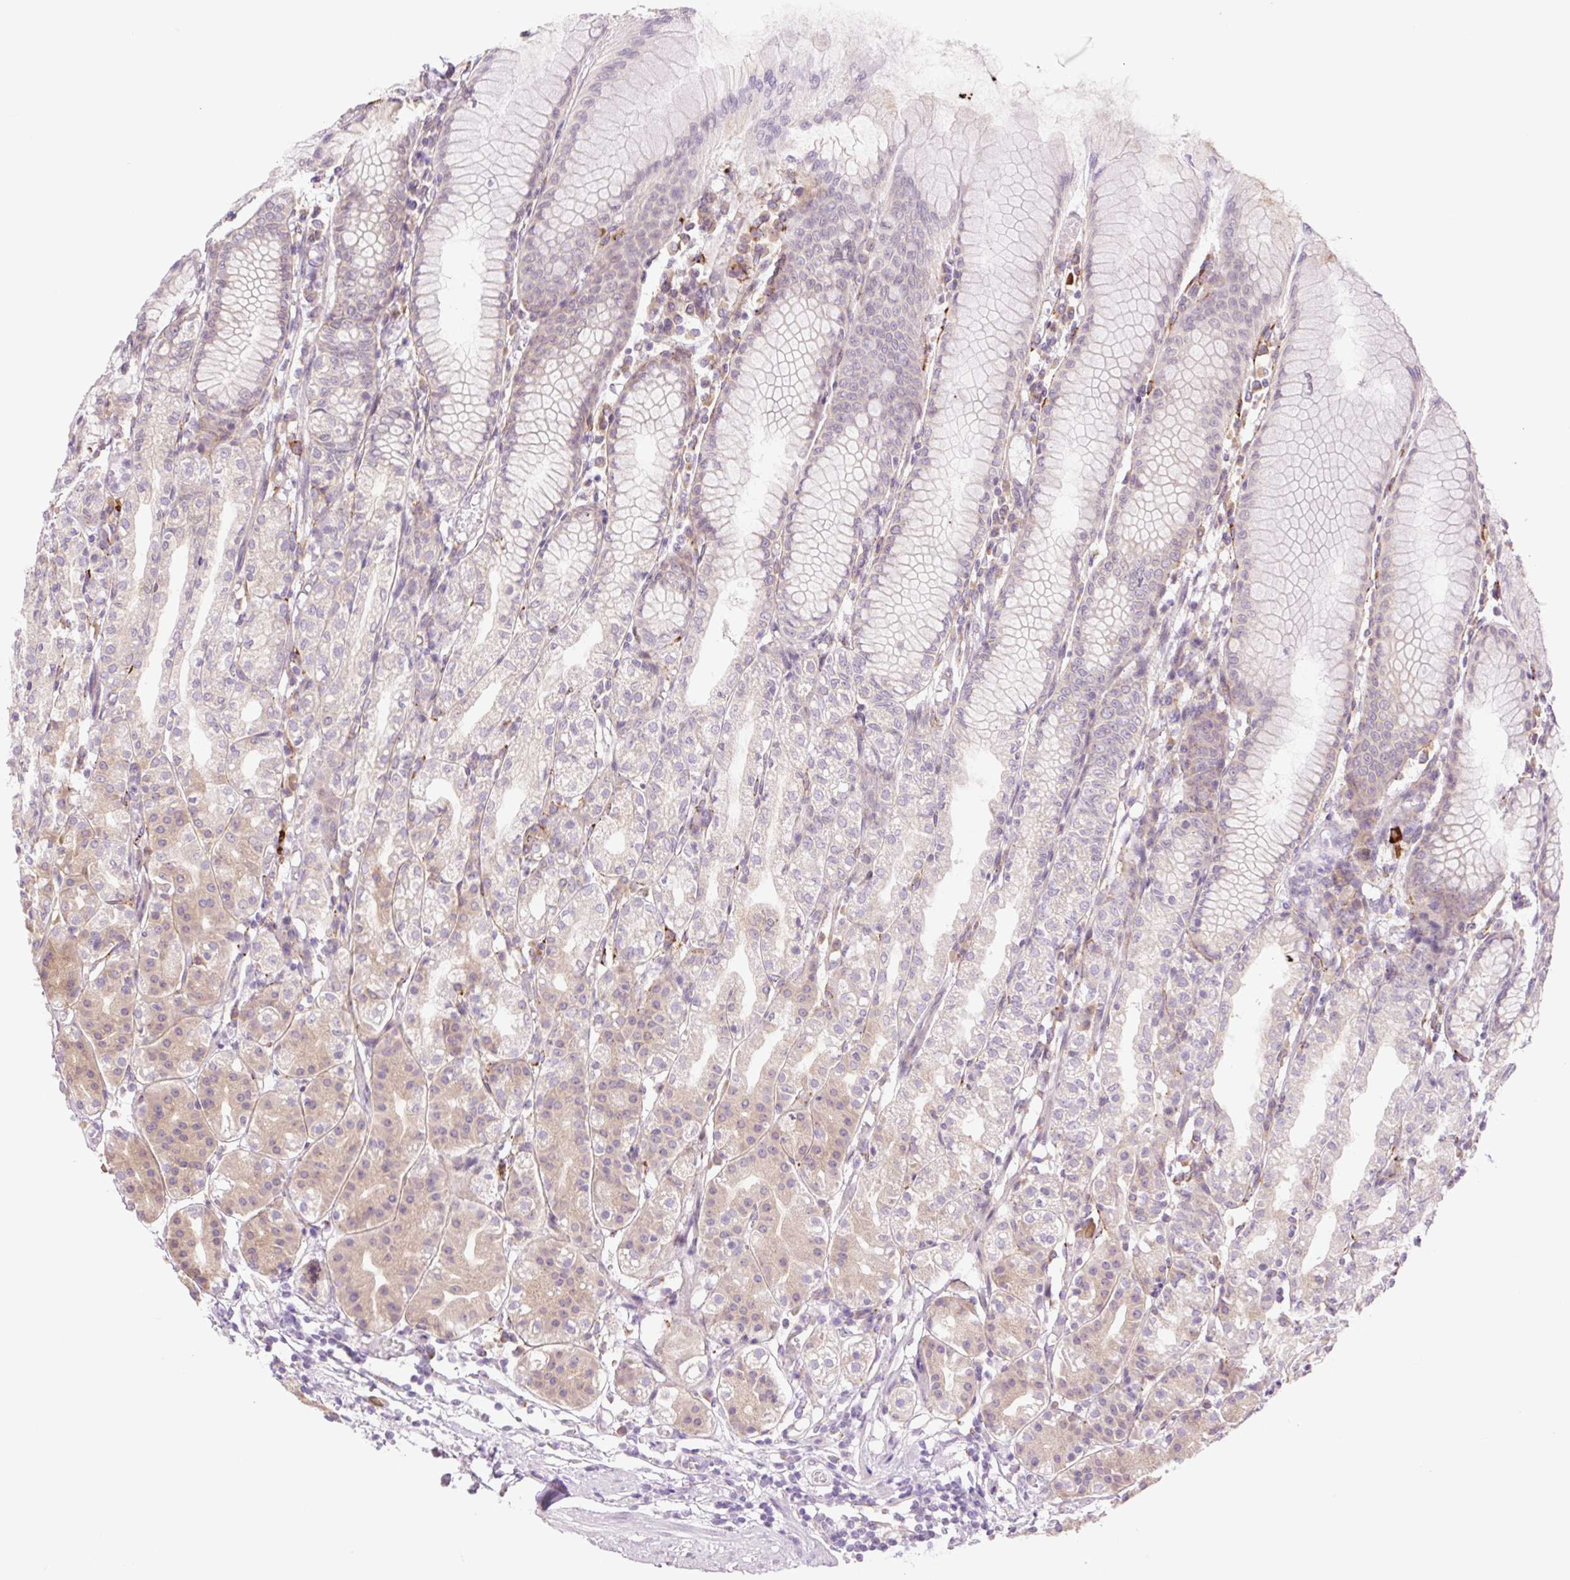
{"staining": {"intensity": "weak", "quantity": "25%-75%", "location": "cytoplasmic/membranous"}, "tissue": "stomach", "cell_type": "Glandular cells", "image_type": "normal", "snomed": [{"axis": "morphology", "description": "Normal tissue, NOS"}, {"axis": "topography", "description": "Stomach"}], "caption": "High-power microscopy captured an IHC image of normal stomach, revealing weak cytoplasmic/membranous staining in approximately 25%-75% of glandular cells.", "gene": "COL5A1", "patient": {"sex": "female", "age": 57}}